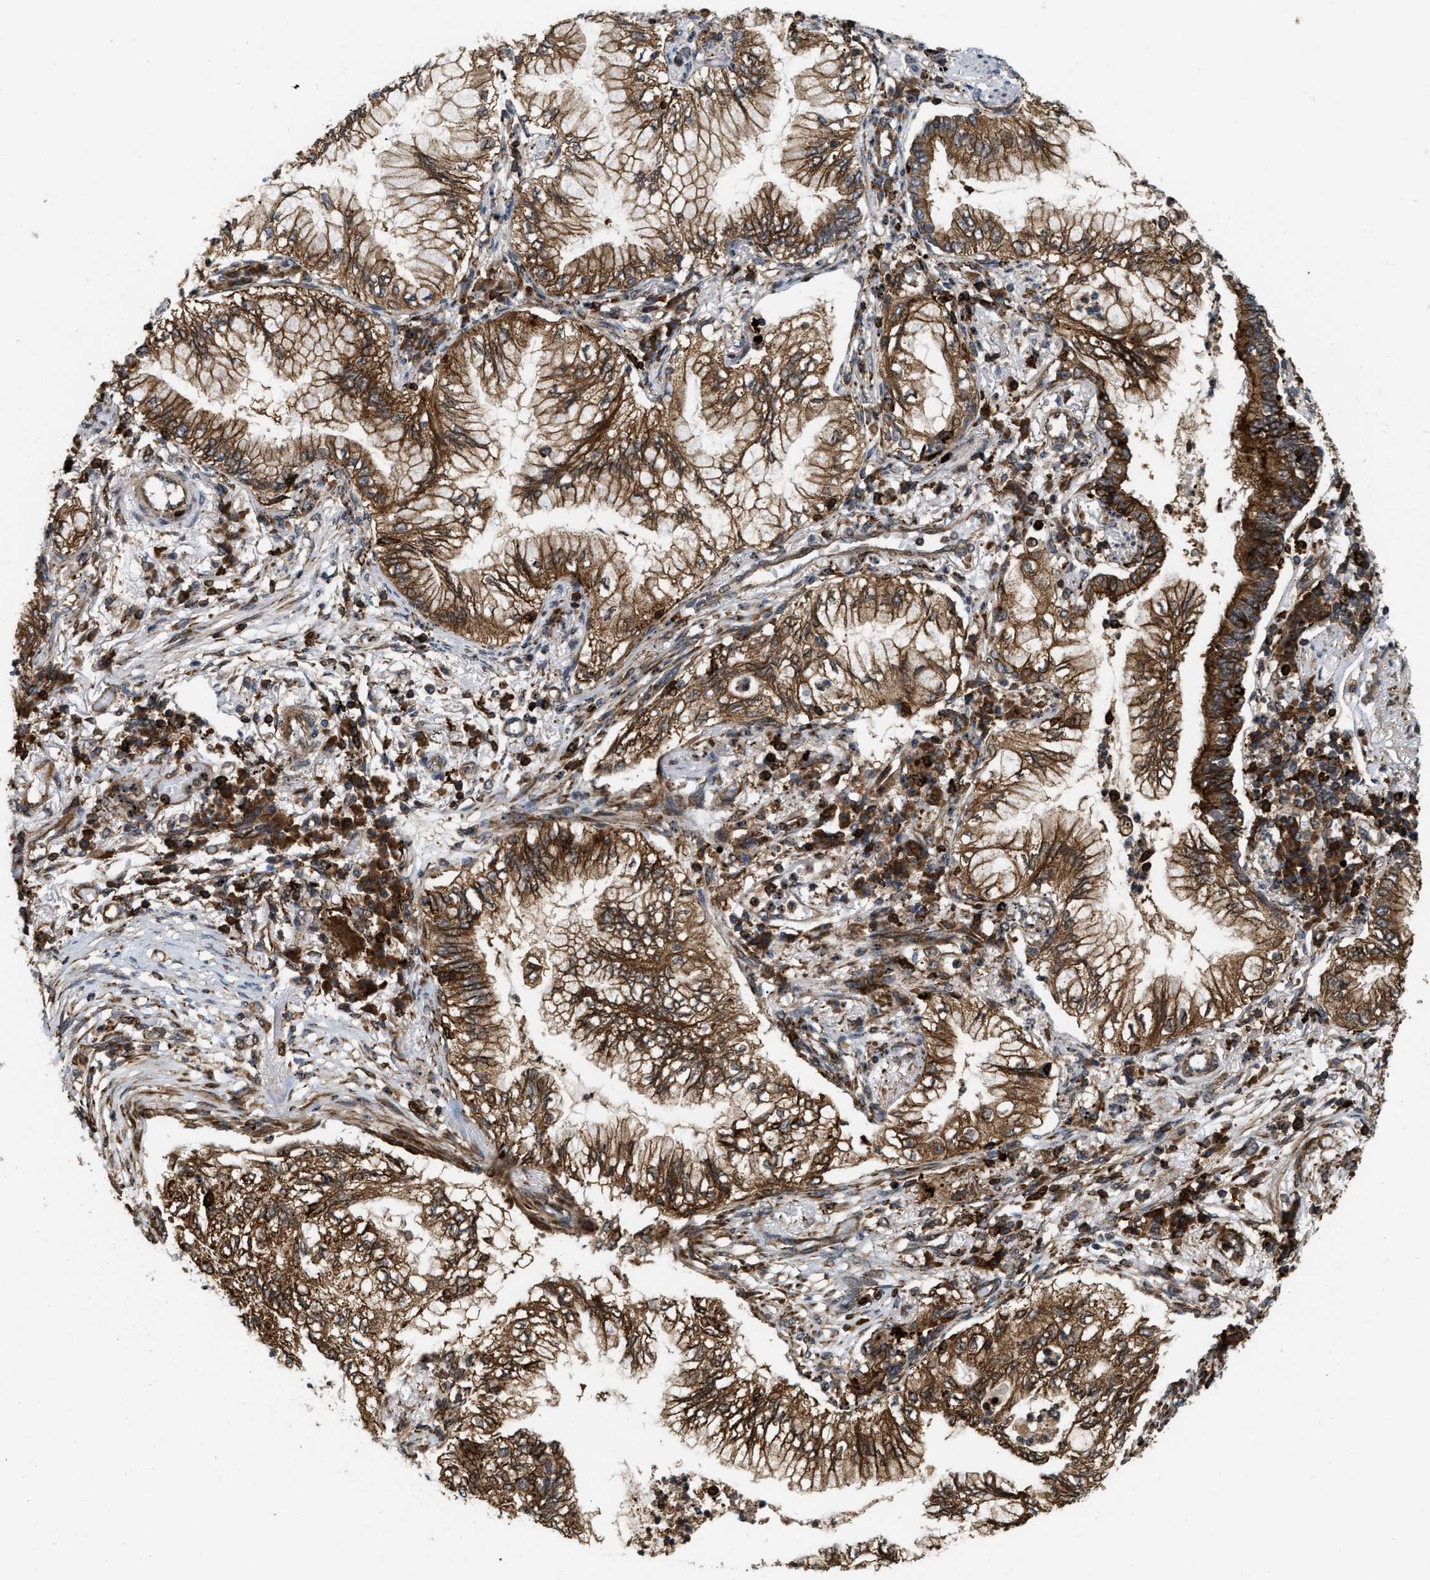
{"staining": {"intensity": "strong", "quantity": ">75%", "location": "cytoplasmic/membranous"}, "tissue": "lung cancer", "cell_type": "Tumor cells", "image_type": "cancer", "snomed": [{"axis": "morphology", "description": "Normal tissue, NOS"}, {"axis": "morphology", "description": "Adenocarcinoma, NOS"}, {"axis": "topography", "description": "Bronchus"}, {"axis": "topography", "description": "Lung"}], "caption": "Tumor cells exhibit strong cytoplasmic/membranous staining in about >75% of cells in lung adenocarcinoma.", "gene": "IQCE", "patient": {"sex": "female", "age": 70}}